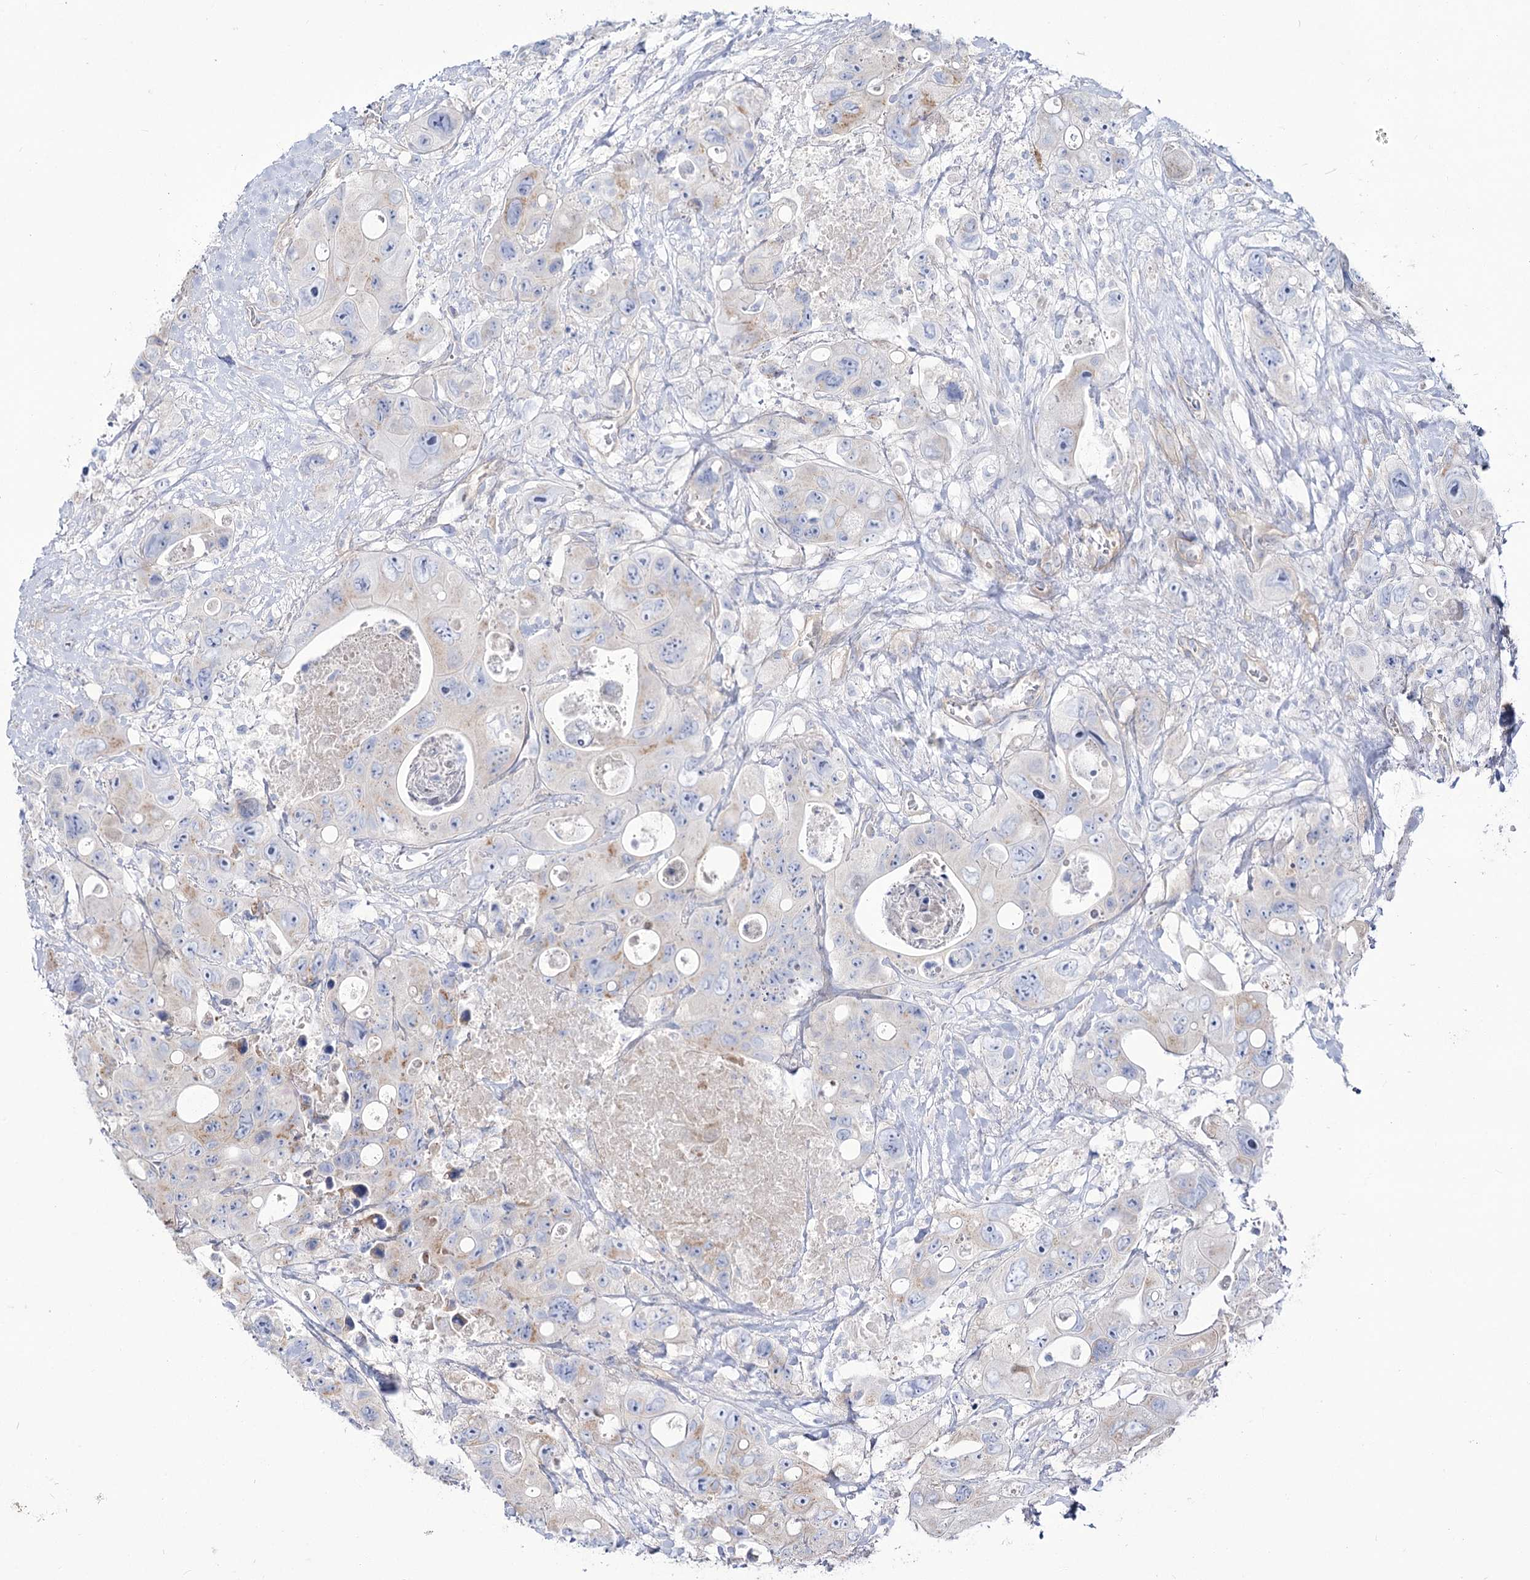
{"staining": {"intensity": "weak", "quantity": "<25%", "location": "cytoplasmic/membranous"}, "tissue": "colorectal cancer", "cell_type": "Tumor cells", "image_type": "cancer", "snomed": [{"axis": "morphology", "description": "Adenocarcinoma, NOS"}, {"axis": "topography", "description": "Colon"}], "caption": "Immunohistochemistry (IHC) of colorectal cancer (adenocarcinoma) shows no positivity in tumor cells.", "gene": "SUOX", "patient": {"sex": "female", "age": 46}}